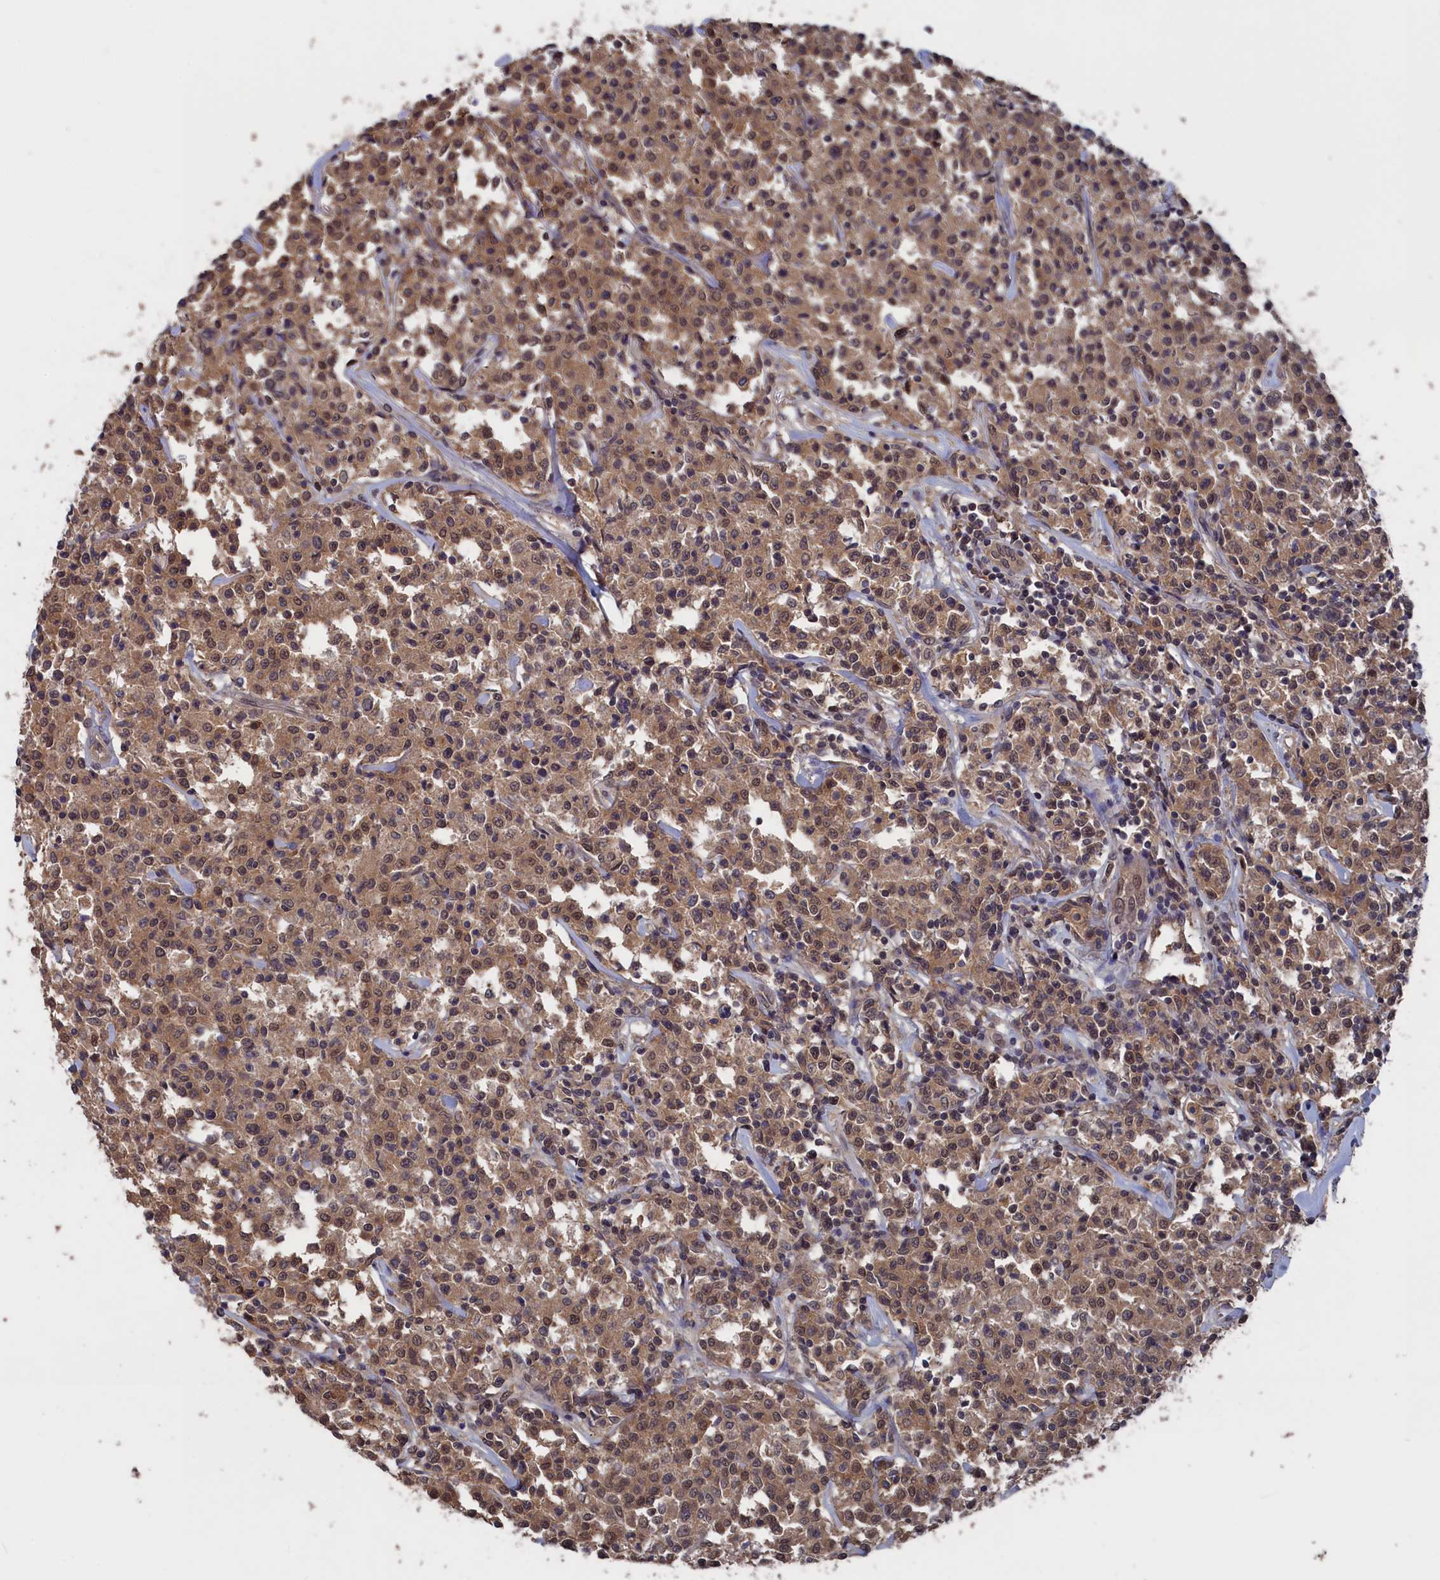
{"staining": {"intensity": "moderate", "quantity": ">75%", "location": "cytoplasmic/membranous,nuclear"}, "tissue": "lymphoma", "cell_type": "Tumor cells", "image_type": "cancer", "snomed": [{"axis": "morphology", "description": "Malignant lymphoma, non-Hodgkin's type, Low grade"}, {"axis": "topography", "description": "Small intestine"}], "caption": "Human low-grade malignant lymphoma, non-Hodgkin's type stained with a protein marker demonstrates moderate staining in tumor cells.", "gene": "NUTF2", "patient": {"sex": "female", "age": 59}}